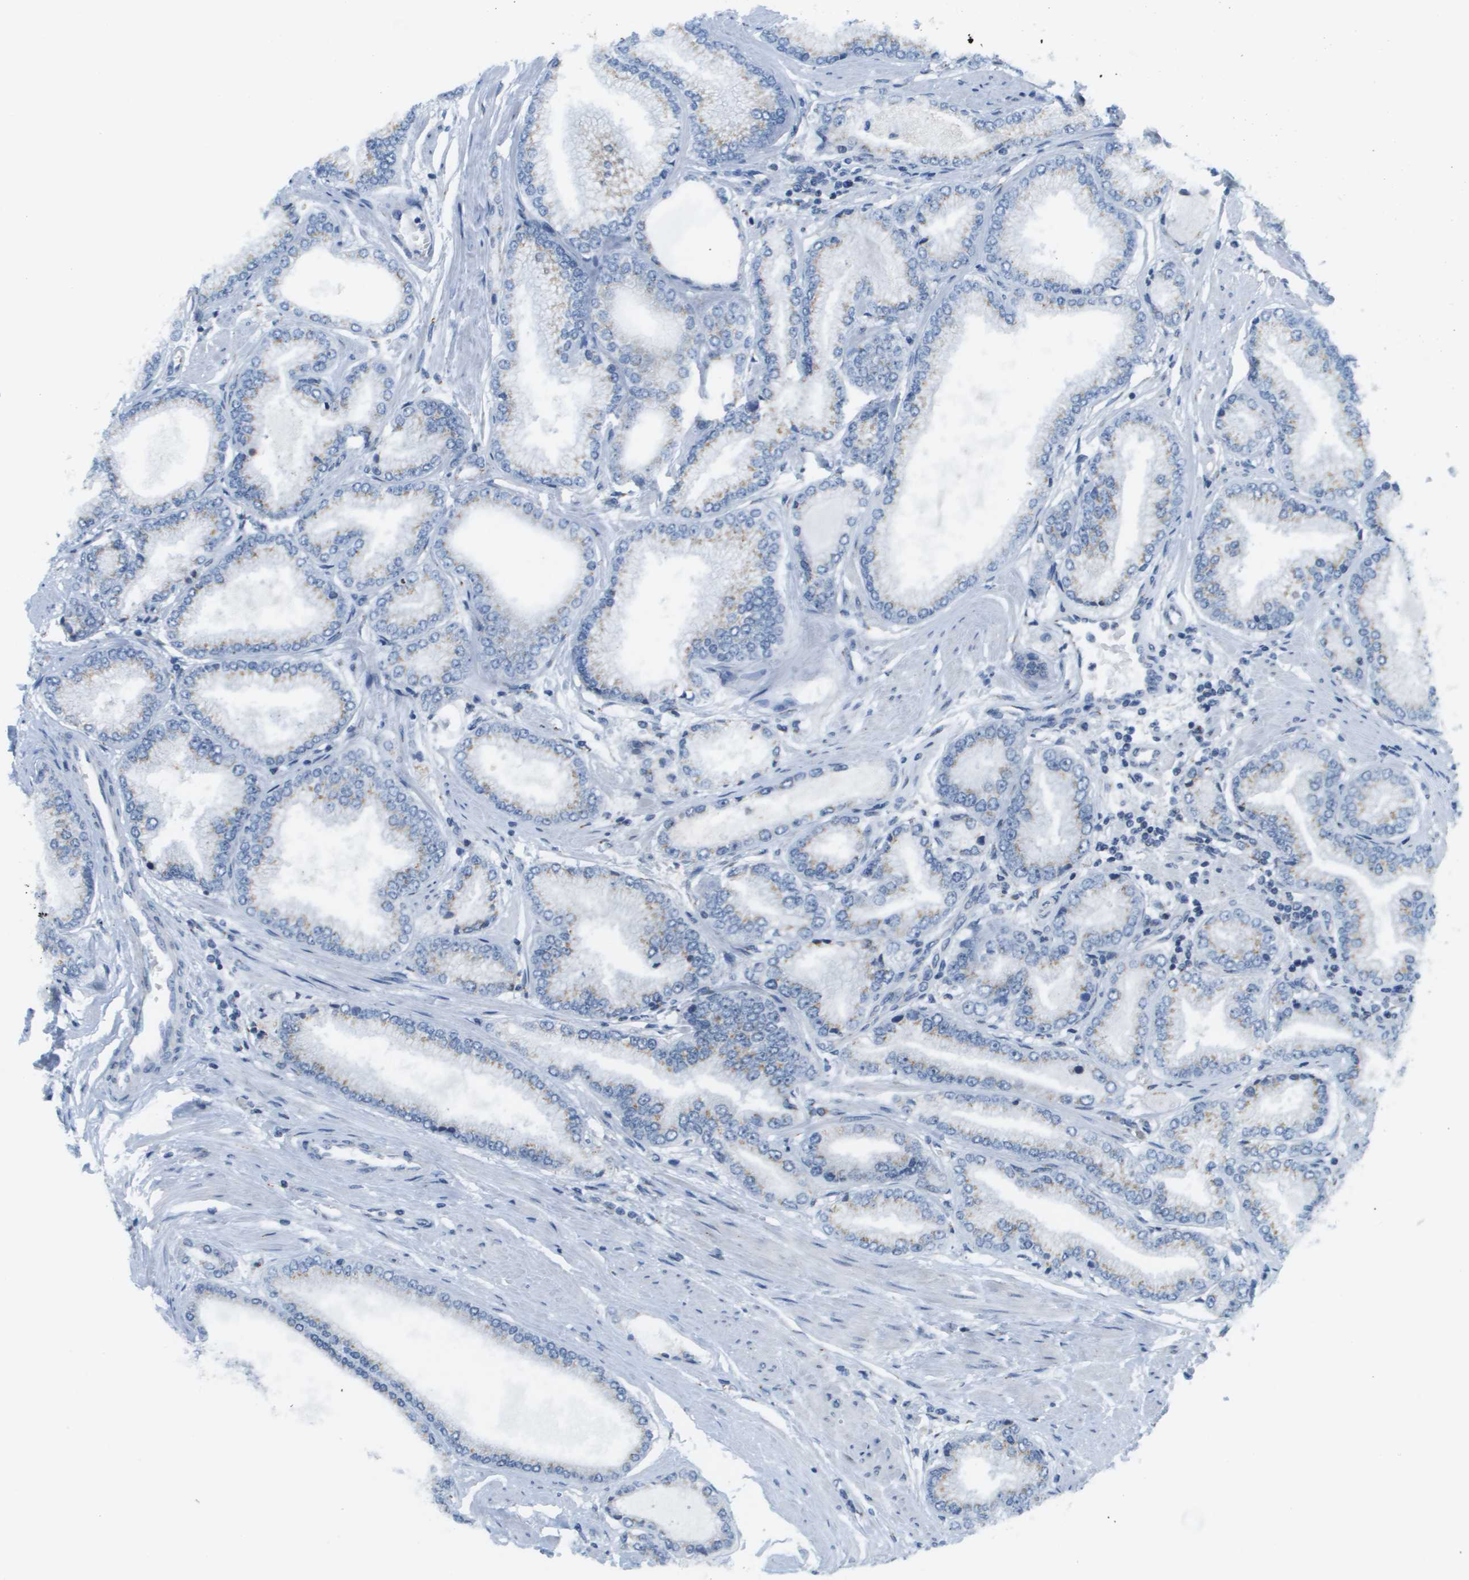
{"staining": {"intensity": "weak", "quantity": "<25%", "location": "cytoplasmic/membranous"}, "tissue": "prostate cancer", "cell_type": "Tumor cells", "image_type": "cancer", "snomed": [{"axis": "morphology", "description": "Adenocarcinoma, High grade"}, {"axis": "topography", "description": "Prostate"}], "caption": "DAB (3,3'-diaminobenzidine) immunohistochemical staining of human prostate adenocarcinoma (high-grade) shows no significant staining in tumor cells.", "gene": "EVC", "patient": {"sex": "male", "age": 61}}